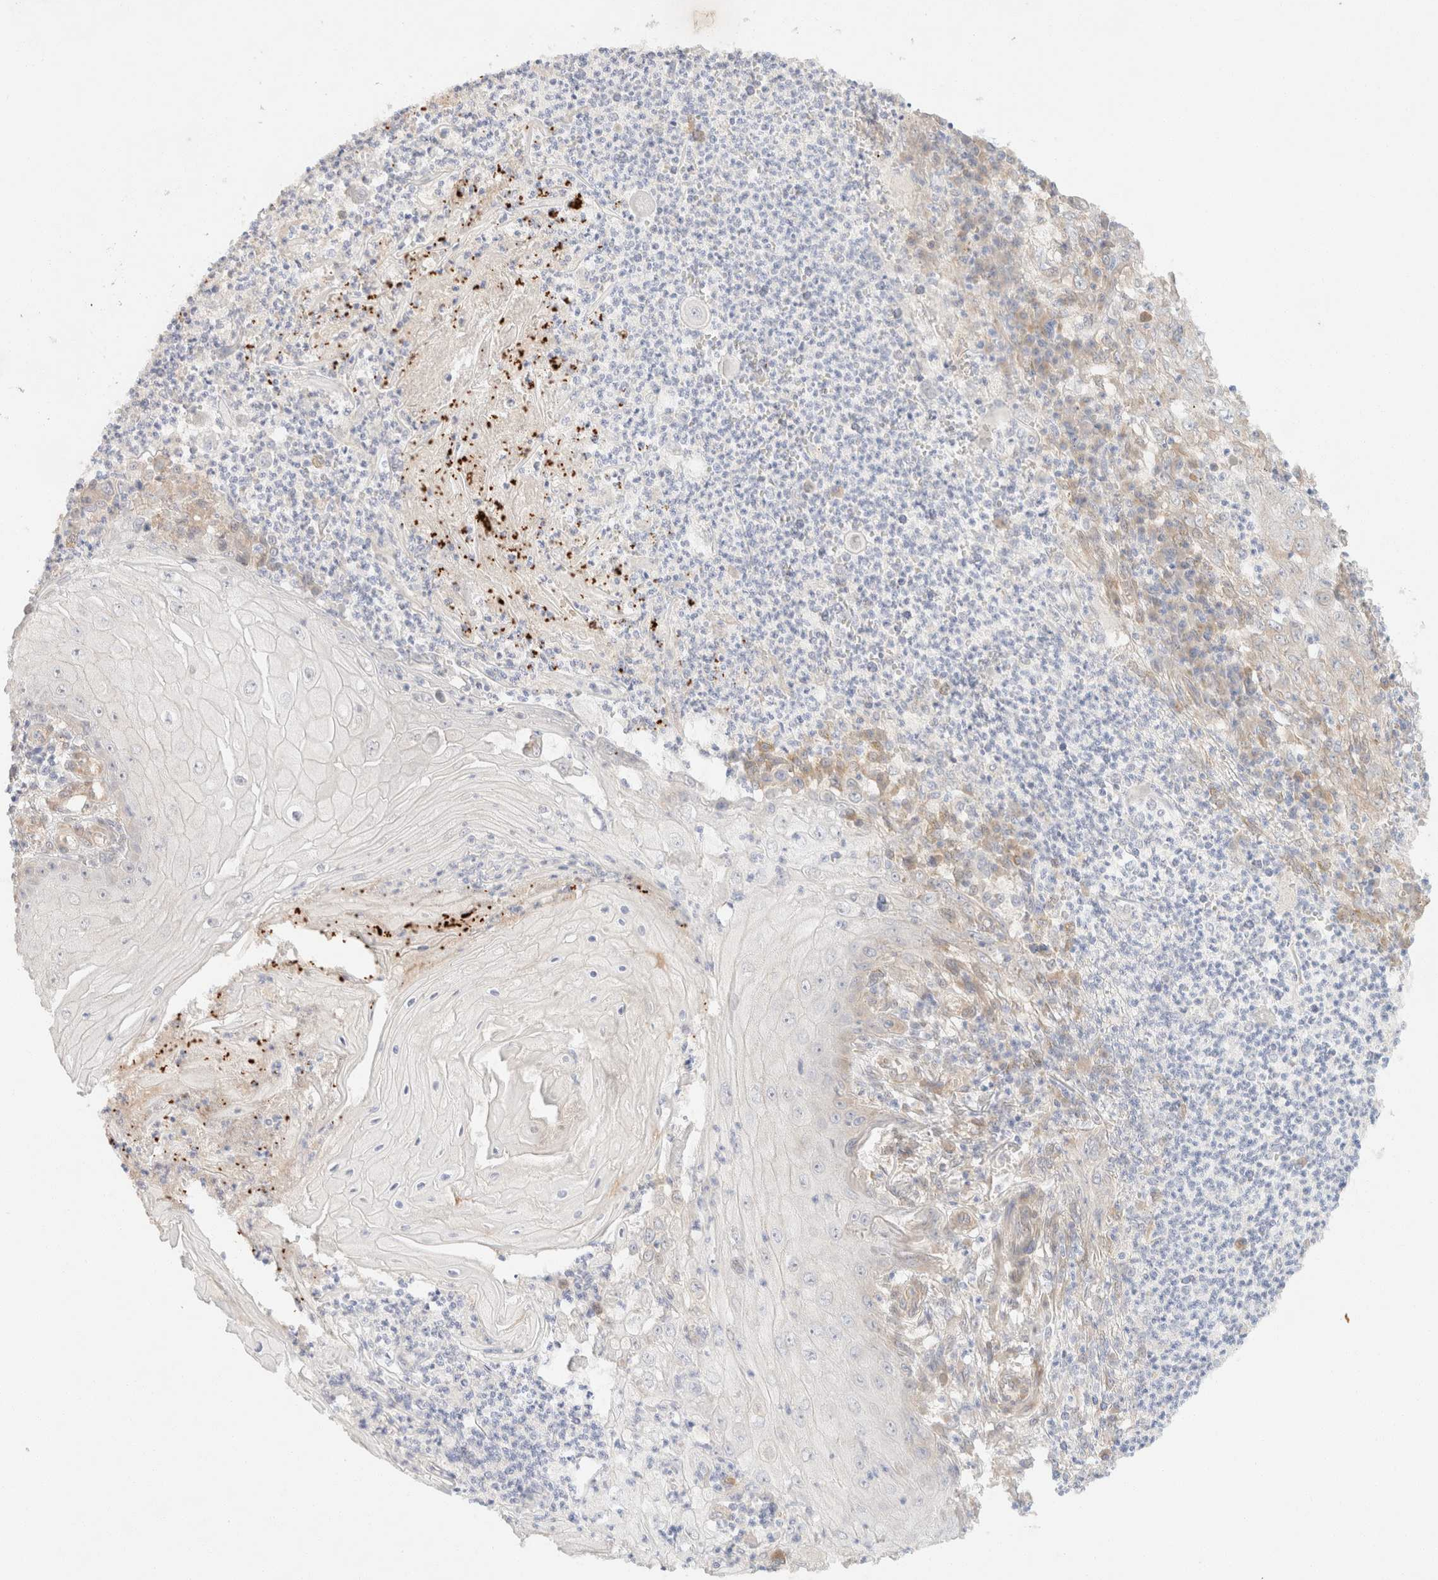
{"staining": {"intensity": "weak", "quantity": "<25%", "location": "cytoplasmic/membranous"}, "tissue": "skin cancer", "cell_type": "Tumor cells", "image_type": "cancer", "snomed": [{"axis": "morphology", "description": "Squamous cell carcinoma, NOS"}, {"axis": "topography", "description": "Skin"}], "caption": "Immunohistochemistry of human skin cancer (squamous cell carcinoma) displays no staining in tumor cells.", "gene": "CSNK1E", "patient": {"sex": "female", "age": 73}}